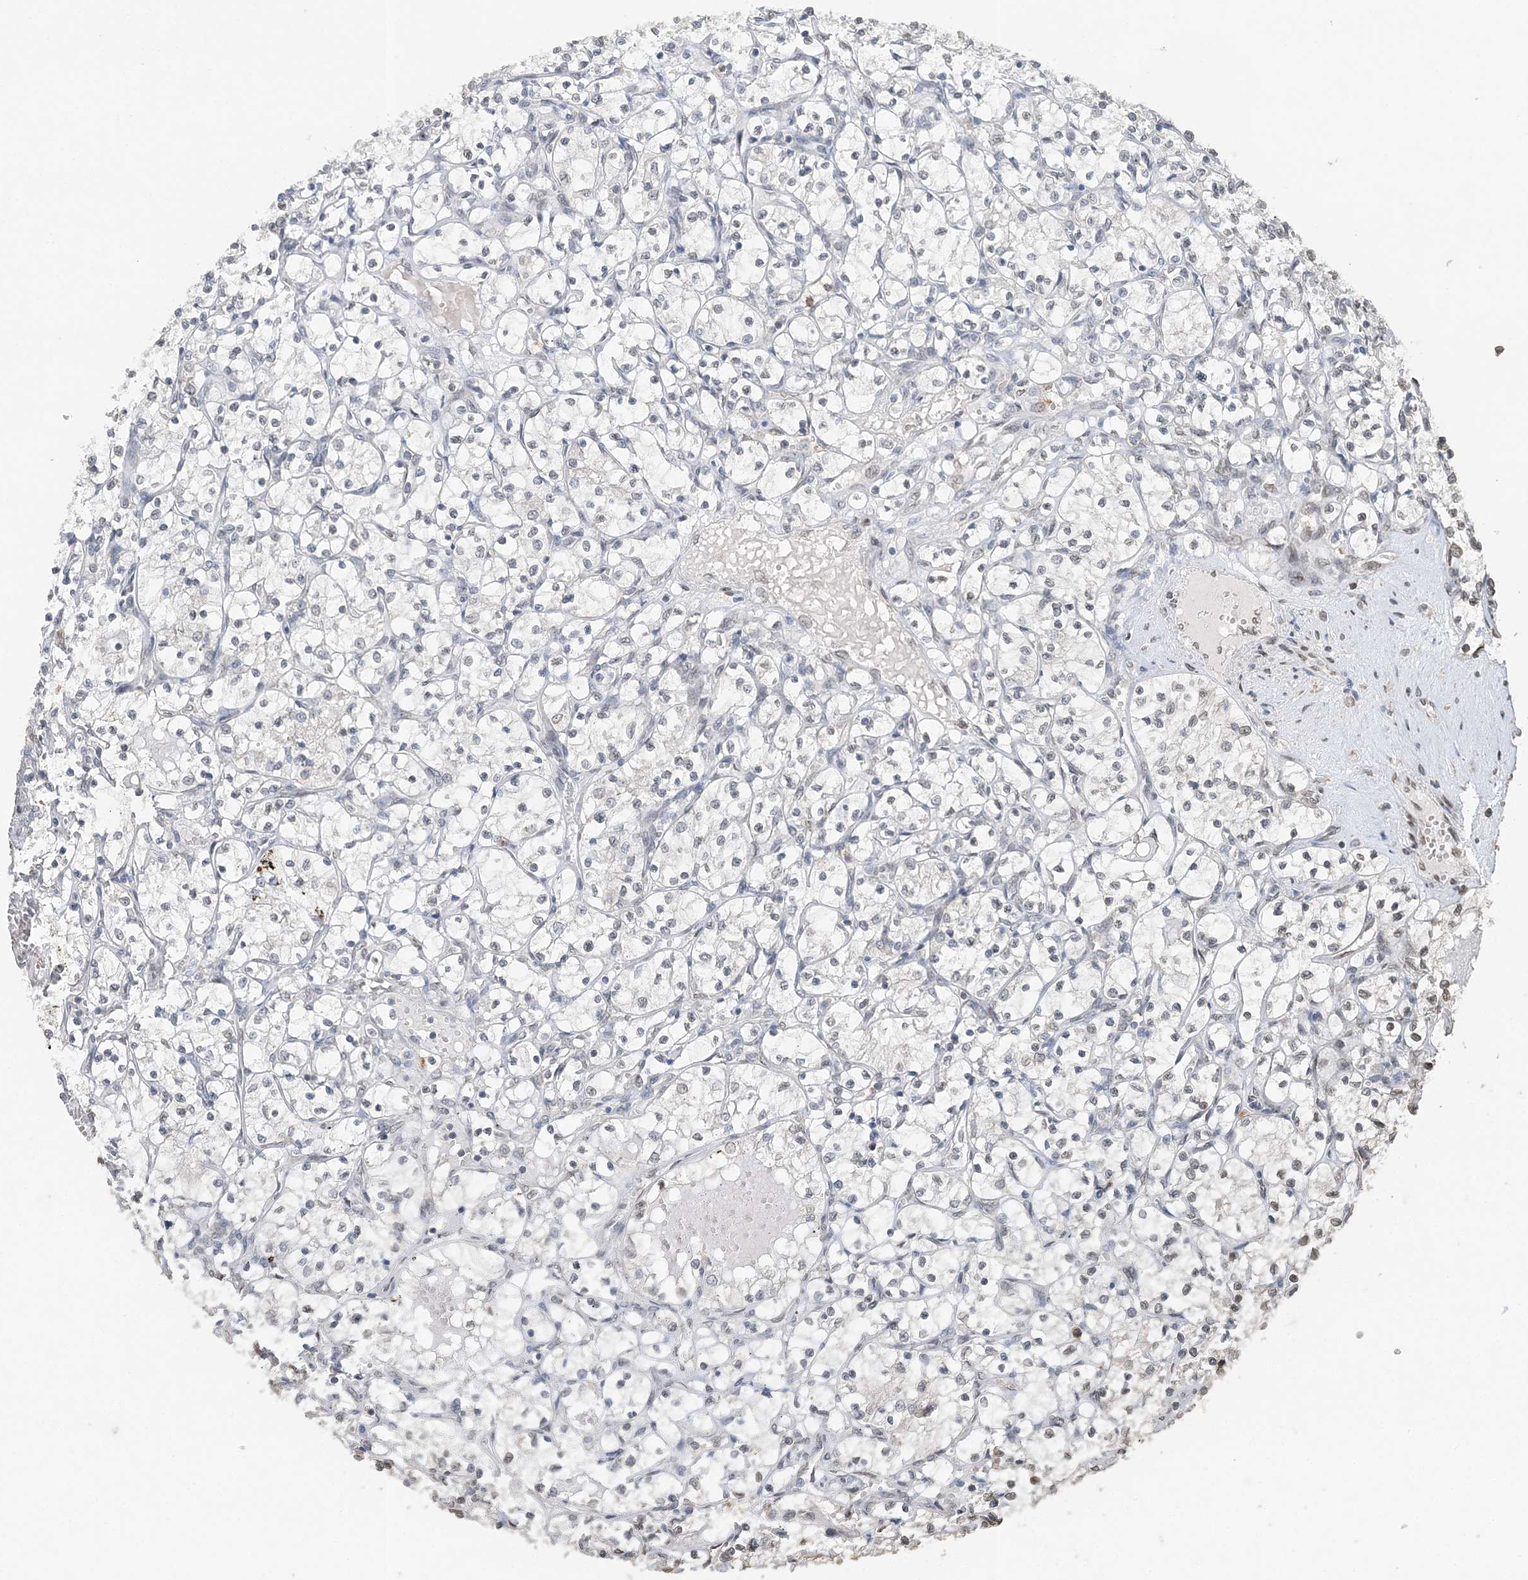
{"staining": {"intensity": "negative", "quantity": "none", "location": "none"}, "tissue": "renal cancer", "cell_type": "Tumor cells", "image_type": "cancer", "snomed": [{"axis": "morphology", "description": "Adenocarcinoma, NOS"}, {"axis": "topography", "description": "Kidney"}], "caption": "The histopathology image exhibits no staining of tumor cells in renal cancer.", "gene": "FAM110A", "patient": {"sex": "female", "age": 69}}